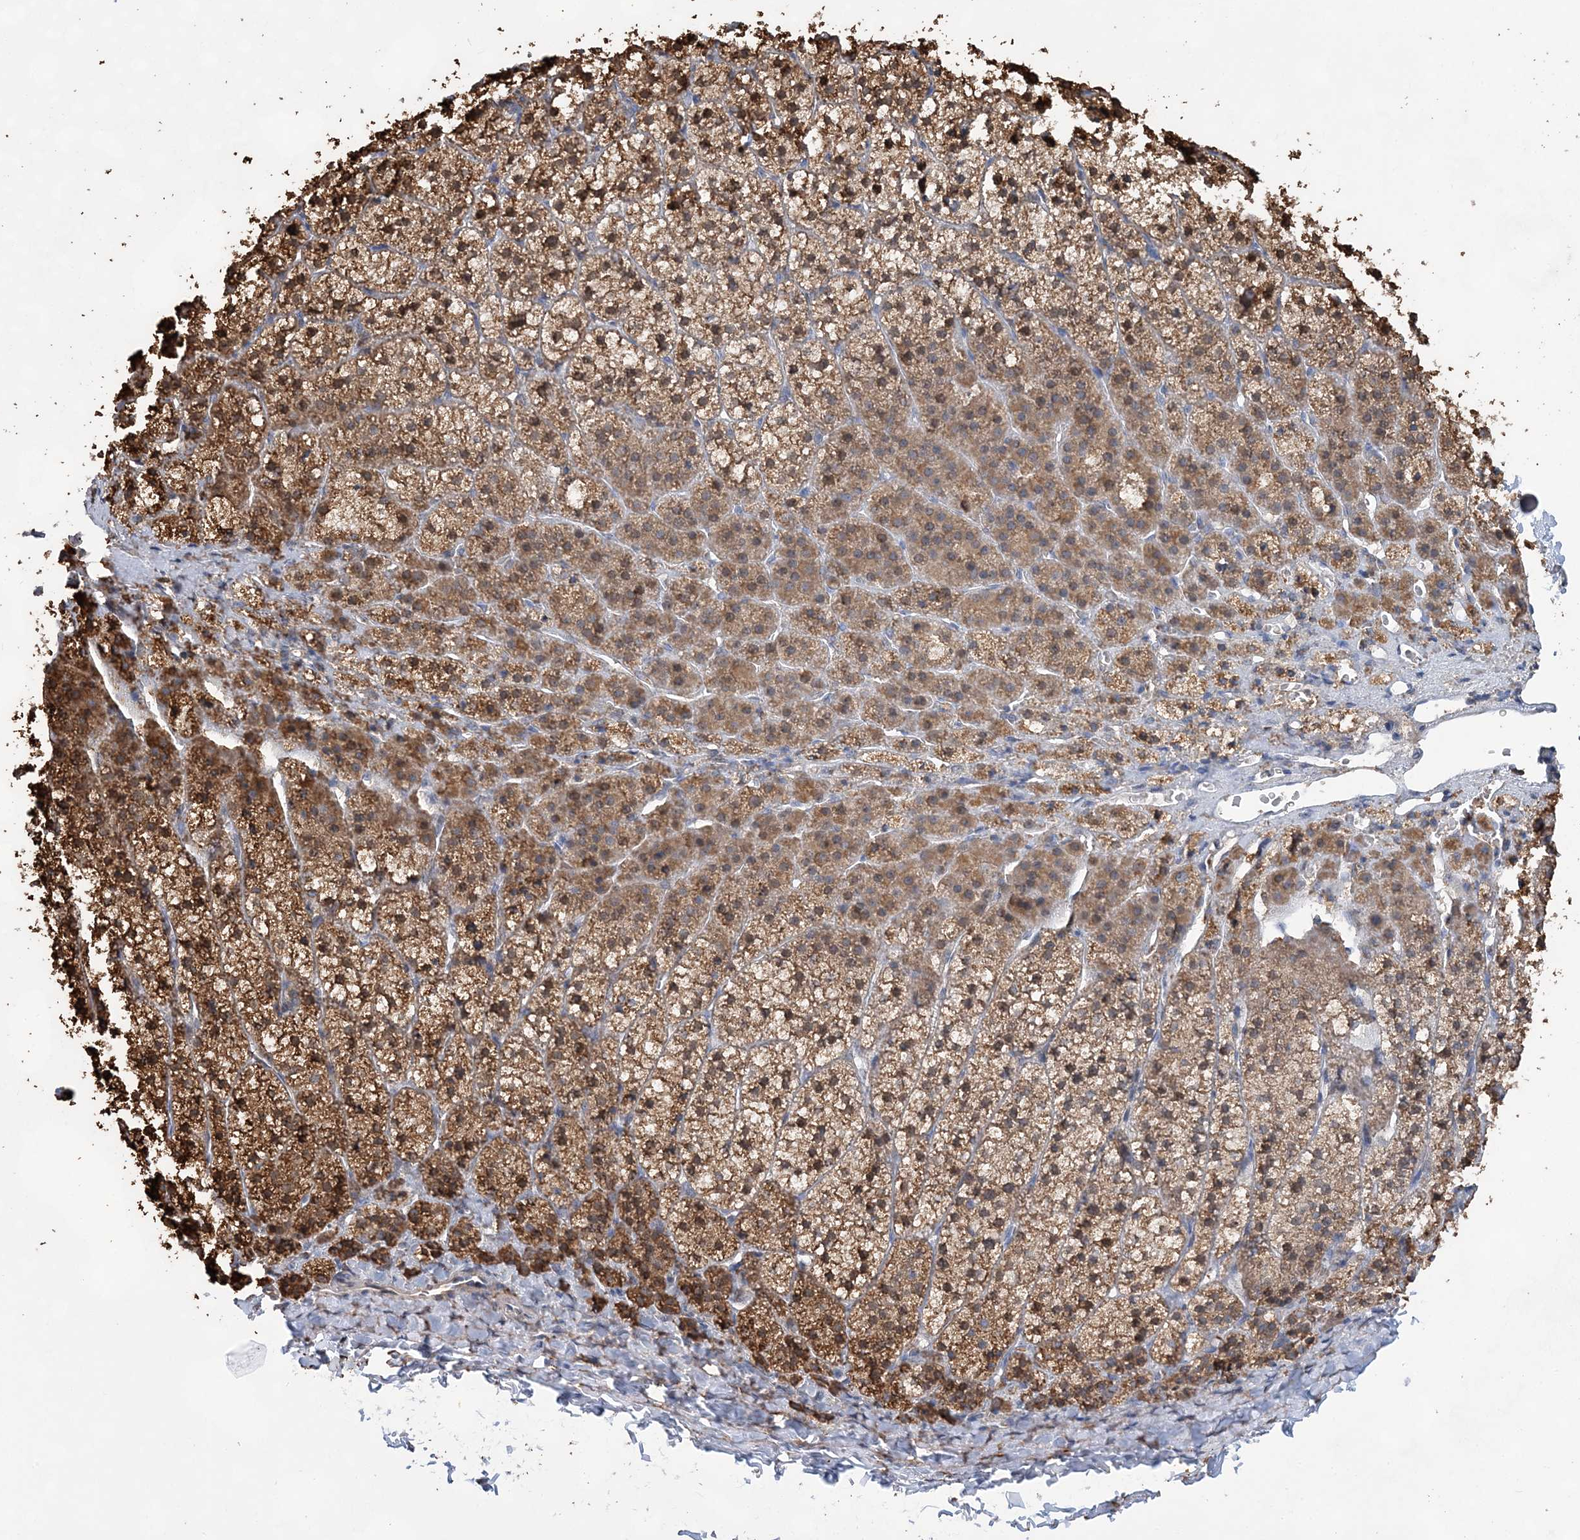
{"staining": {"intensity": "moderate", "quantity": ">75%", "location": "cytoplasmic/membranous"}, "tissue": "adrenal gland", "cell_type": "Glandular cells", "image_type": "normal", "snomed": [{"axis": "morphology", "description": "Normal tissue, NOS"}, {"axis": "topography", "description": "Adrenal gland"}], "caption": "Protein staining exhibits moderate cytoplasmic/membranous staining in approximately >75% of glandular cells in benign adrenal gland.", "gene": "WDR12", "patient": {"sex": "female", "age": 44}}